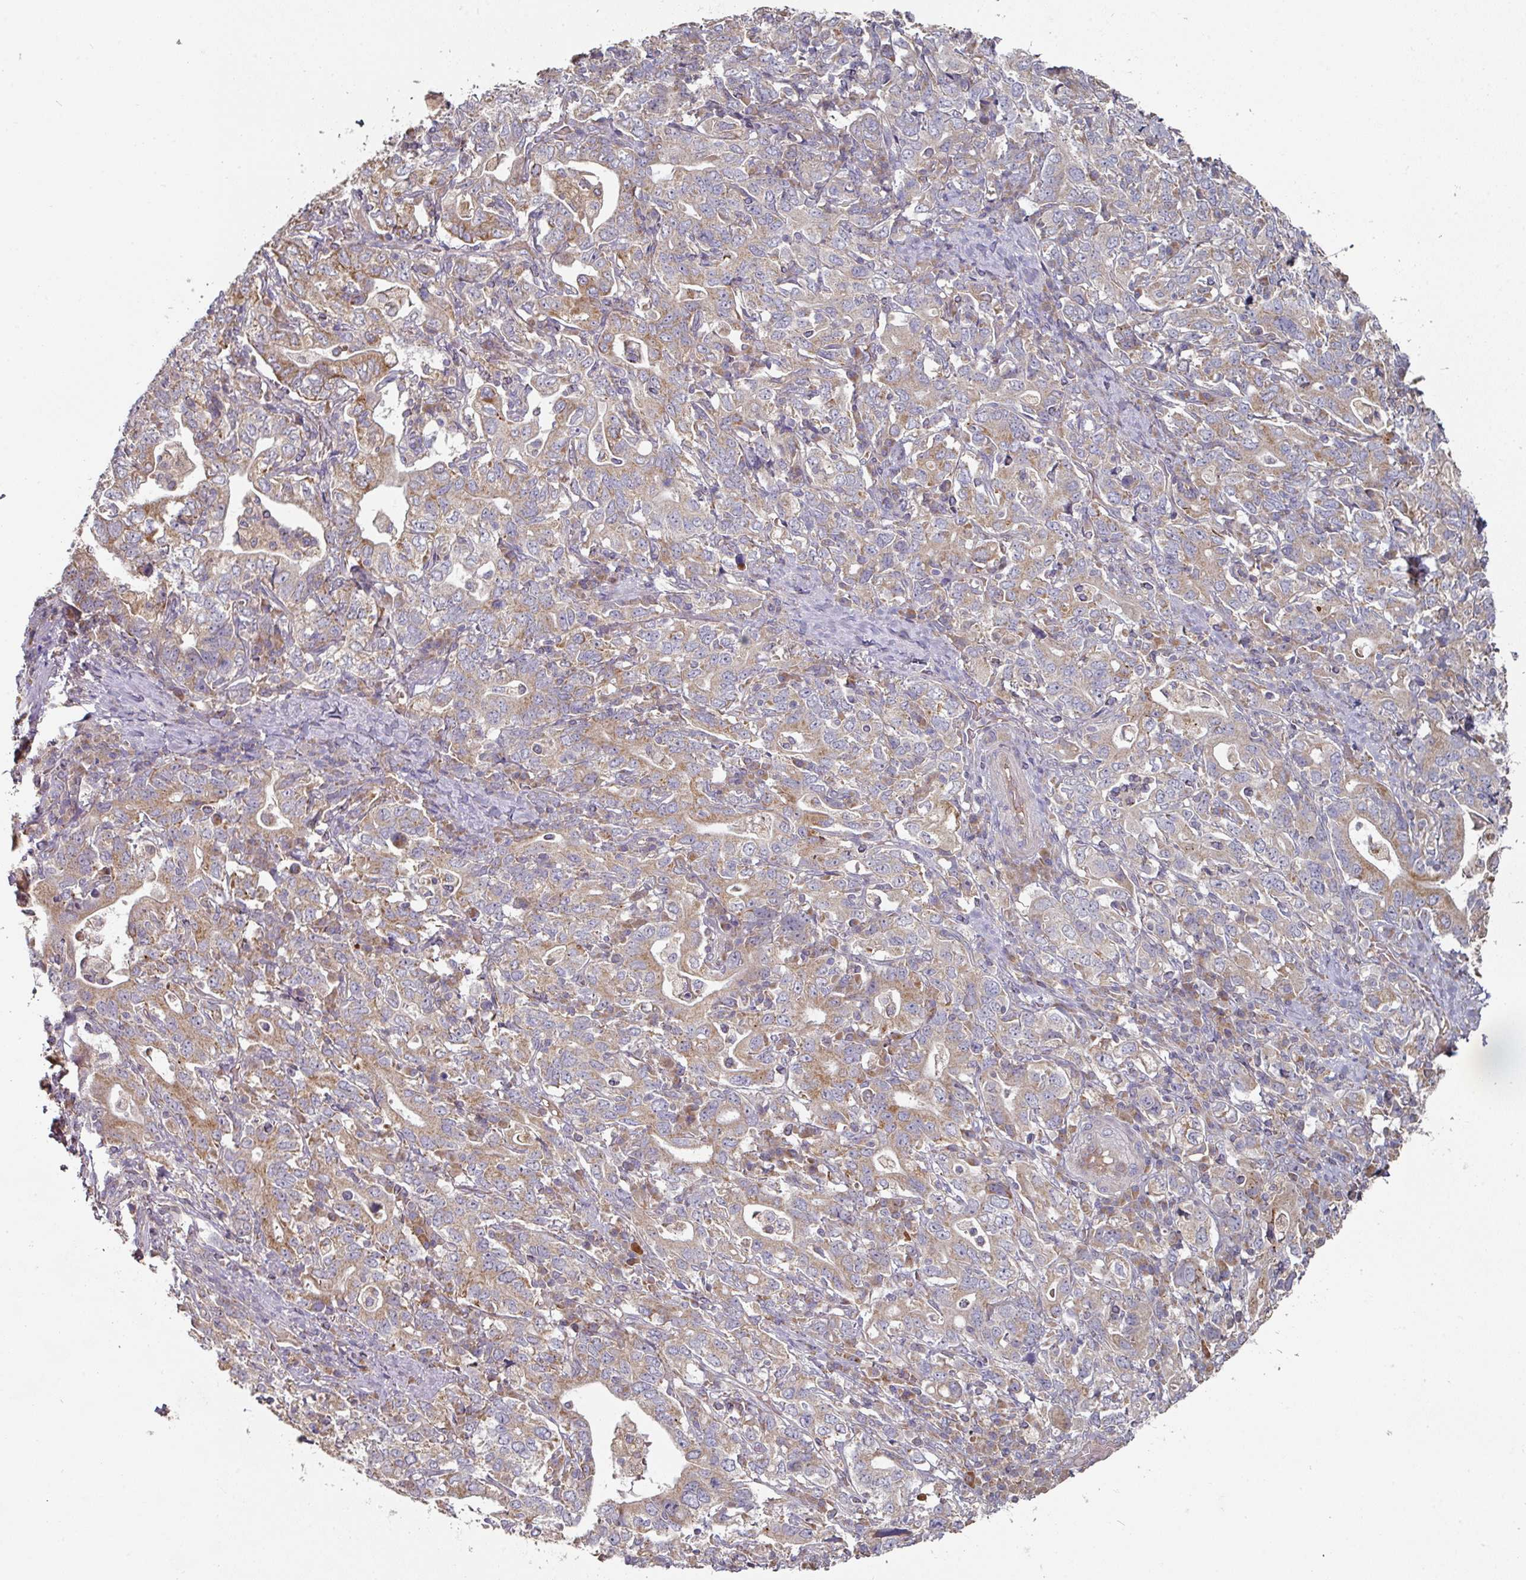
{"staining": {"intensity": "weak", "quantity": ">75%", "location": "cytoplasmic/membranous"}, "tissue": "stomach cancer", "cell_type": "Tumor cells", "image_type": "cancer", "snomed": [{"axis": "morphology", "description": "Adenocarcinoma, NOS"}, {"axis": "topography", "description": "Stomach, upper"}, {"axis": "topography", "description": "Stomach"}], "caption": "Protein expression analysis of human stomach cancer reveals weak cytoplasmic/membranous positivity in about >75% of tumor cells.", "gene": "DNAJC7", "patient": {"sex": "male", "age": 62}}